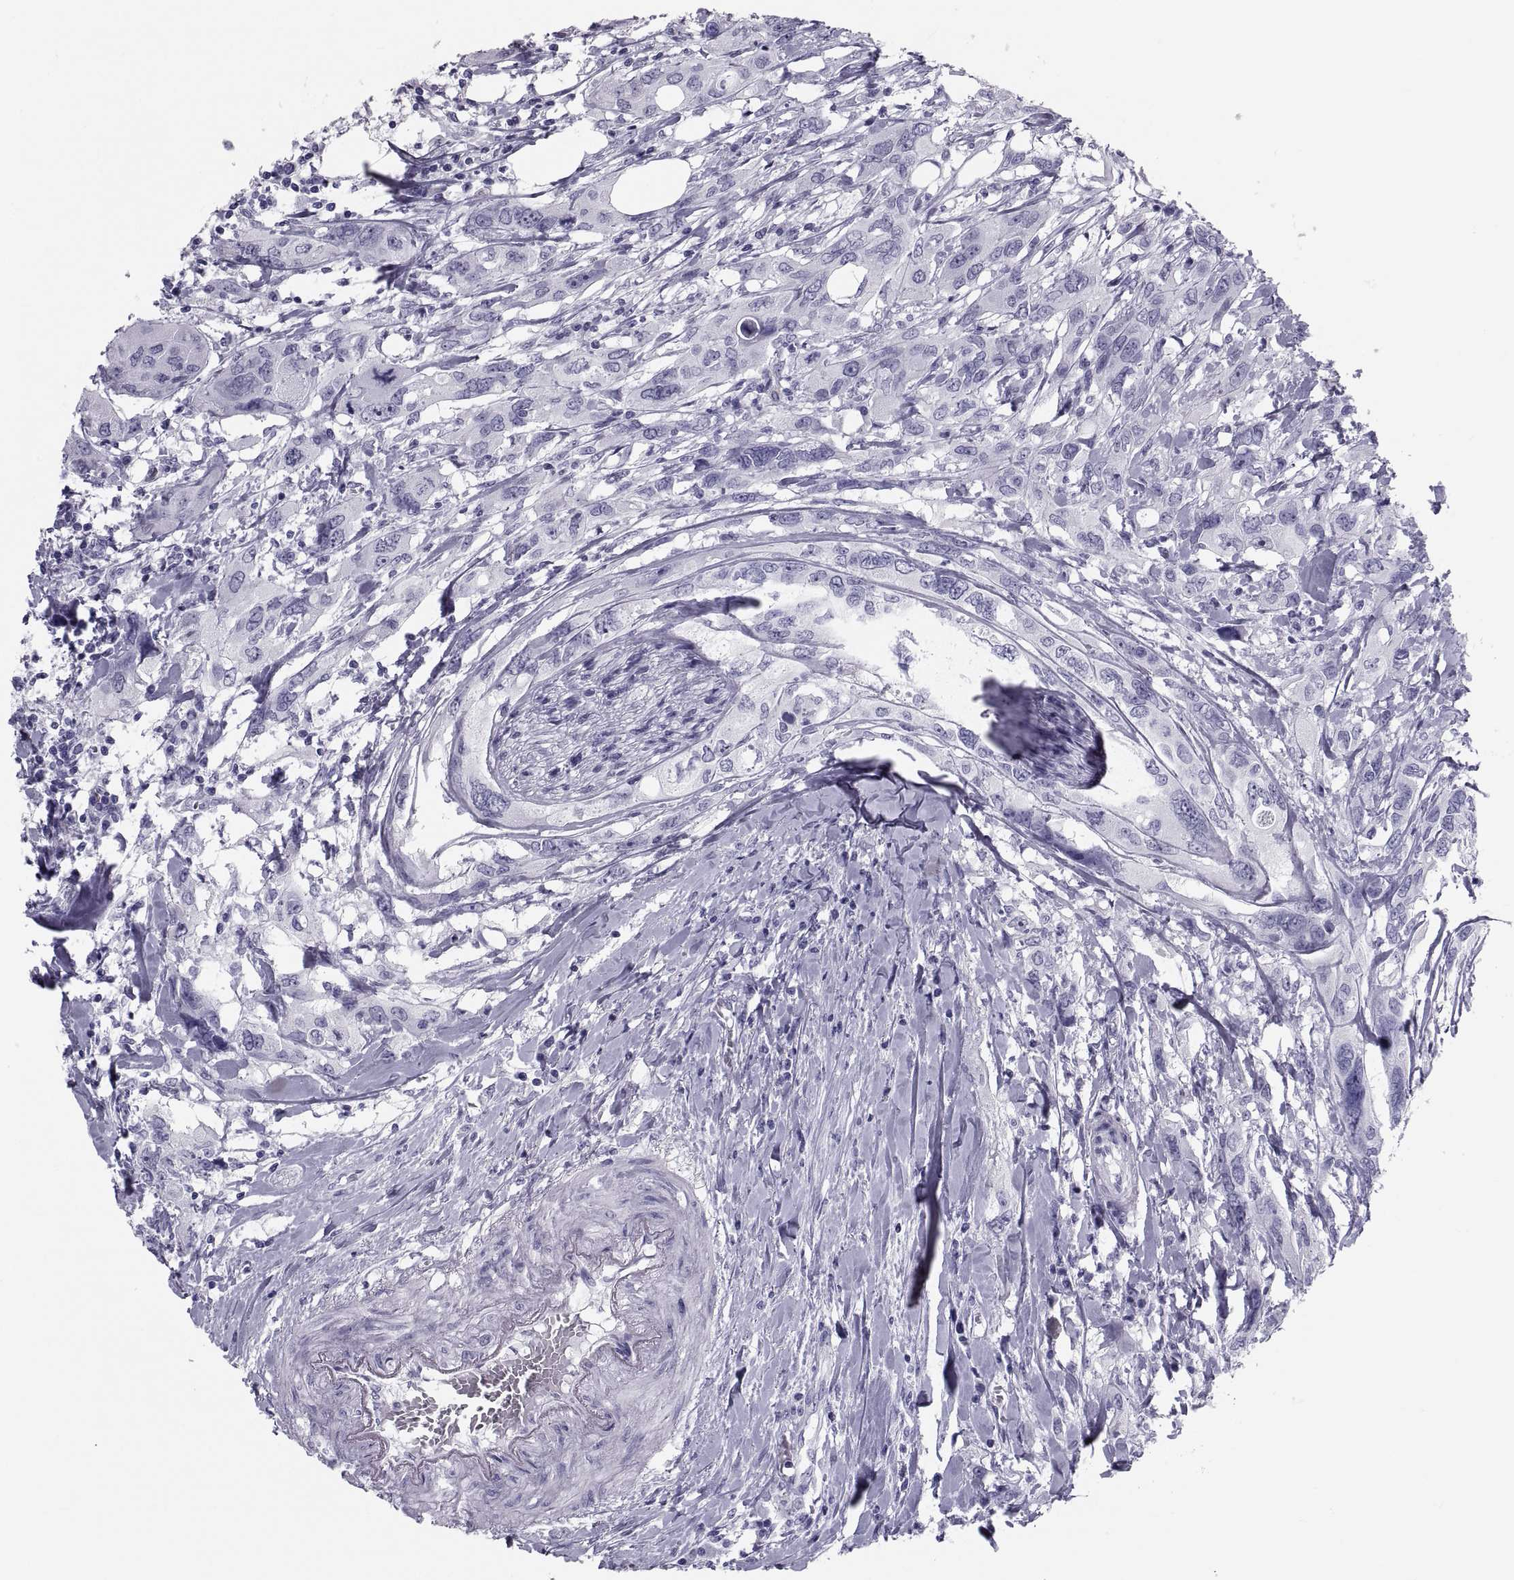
{"staining": {"intensity": "negative", "quantity": "none", "location": "none"}, "tissue": "urothelial cancer", "cell_type": "Tumor cells", "image_type": "cancer", "snomed": [{"axis": "morphology", "description": "Urothelial carcinoma, NOS"}, {"axis": "morphology", "description": "Urothelial carcinoma, High grade"}, {"axis": "topography", "description": "Urinary bladder"}], "caption": "Immunohistochemistry of human urothelial carcinoma (high-grade) displays no staining in tumor cells.", "gene": "CRISP1", "patient": {"sex": "male", "age": 63}}